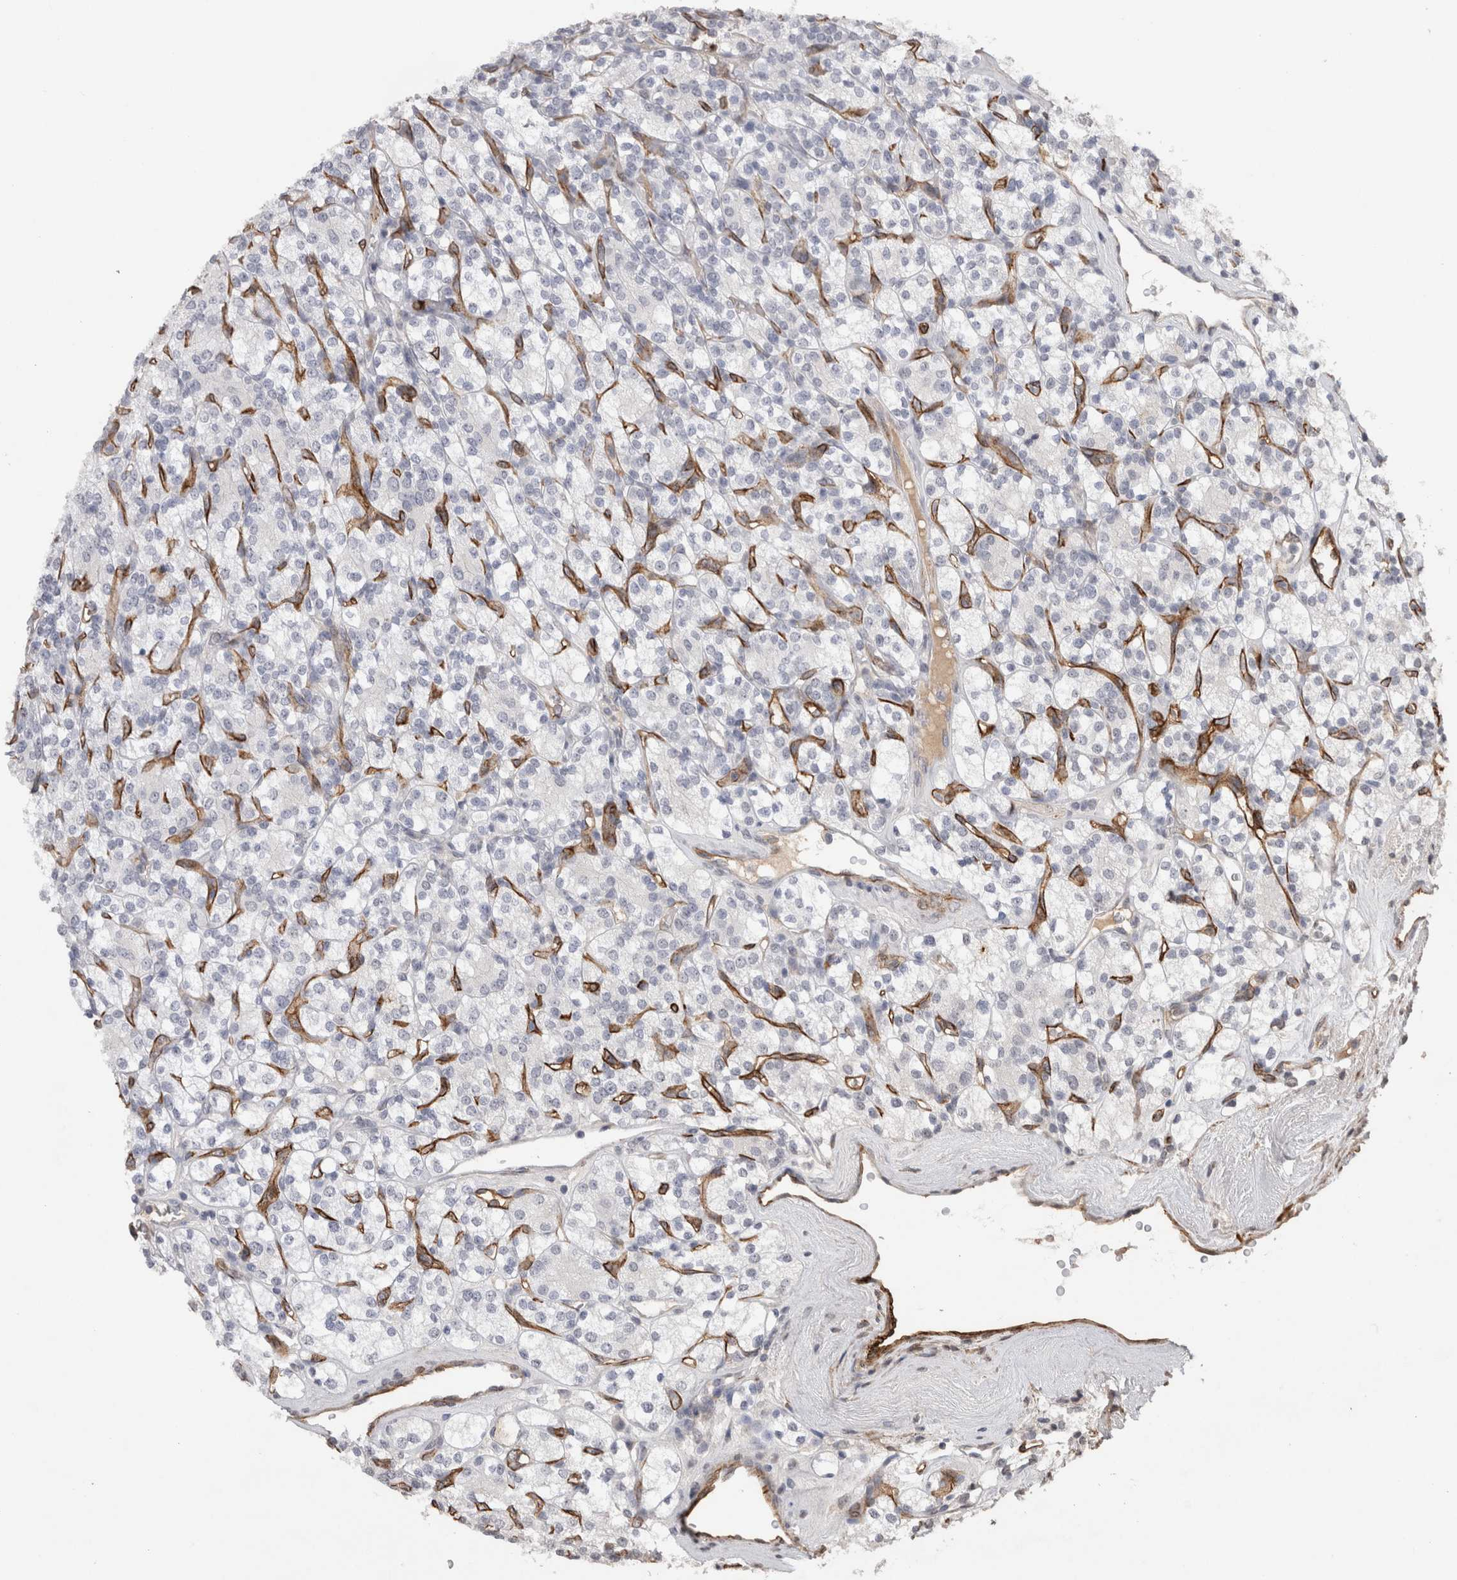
{"staining": {"intensity": "negative", "quantity": "none", "location": "none"}, "tissue": "renal cancer", "cell_type": "Tumor cells", "image_type": "cancer", "snomed": [{"axis": "morphology", "description": "Adenocarcinoma, NOS"}, {"axis": "topography", "description": "Kidney"}], "caption": "This is a histopathology image of immunohistochemistry staining of renal adenocarcinoma, which shows no positivity in tumor cells.", "gene": "CDH13", "patient": {"sex": "male", "age": 77}}